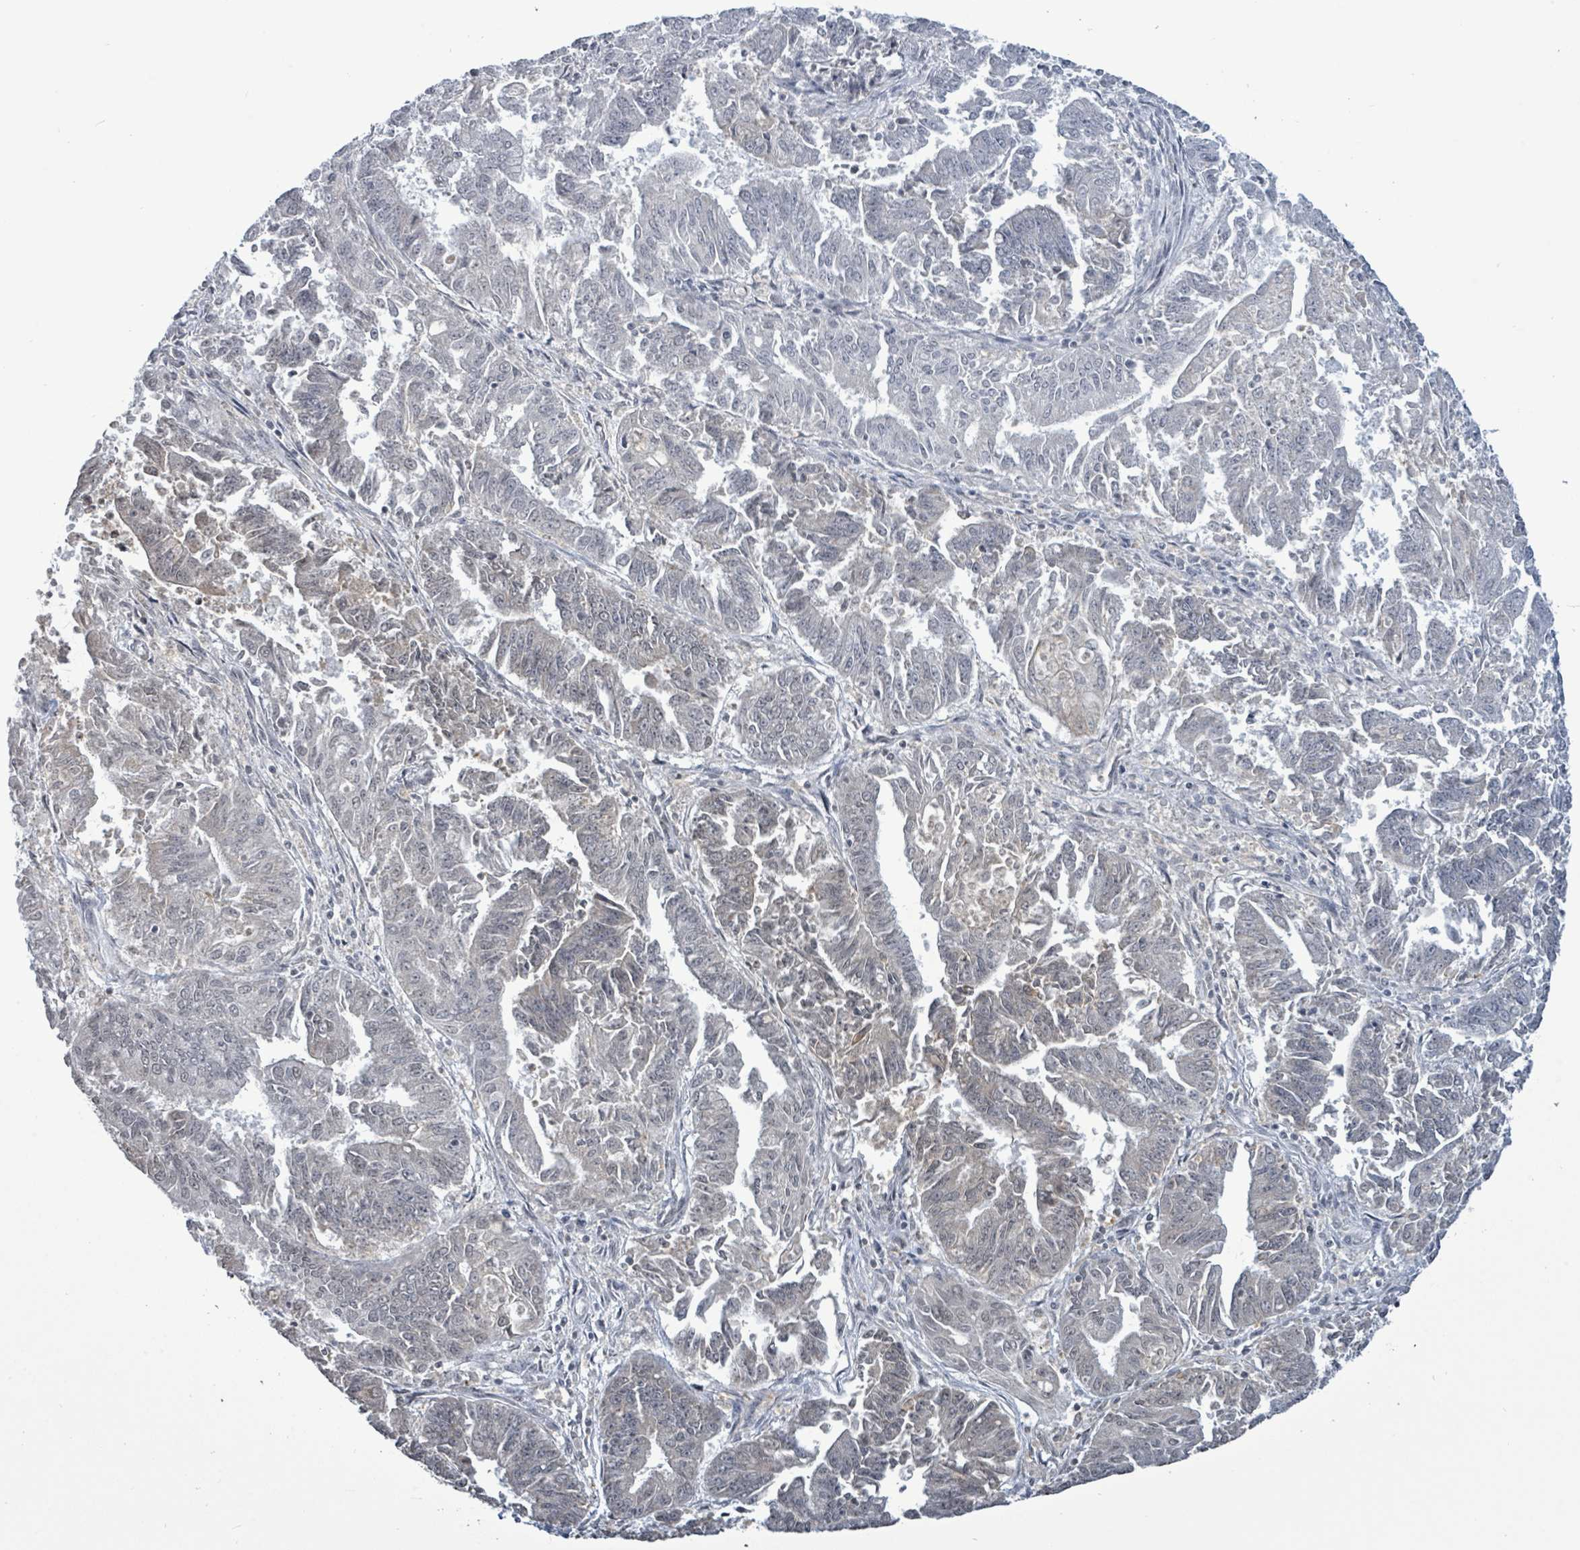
{"staining": {"intensity": "negative", "quantity": "none", "location": "none"}, "tissue": "endometrial cancer", "cell_type": "Tumor cells", "image_type": "cancer", "snomed": [{"axis": "morphology", "description": "Adenocarcinoma, NOS"}, {"axis": "topography", "description": "Endometrium"}], "caption": "This is an IHC image of adenocarcinoma (endometrial). There is no expression in tumor cells.", "gene": "COQ10B", "patient": {"sex": "female", "age": 73}}